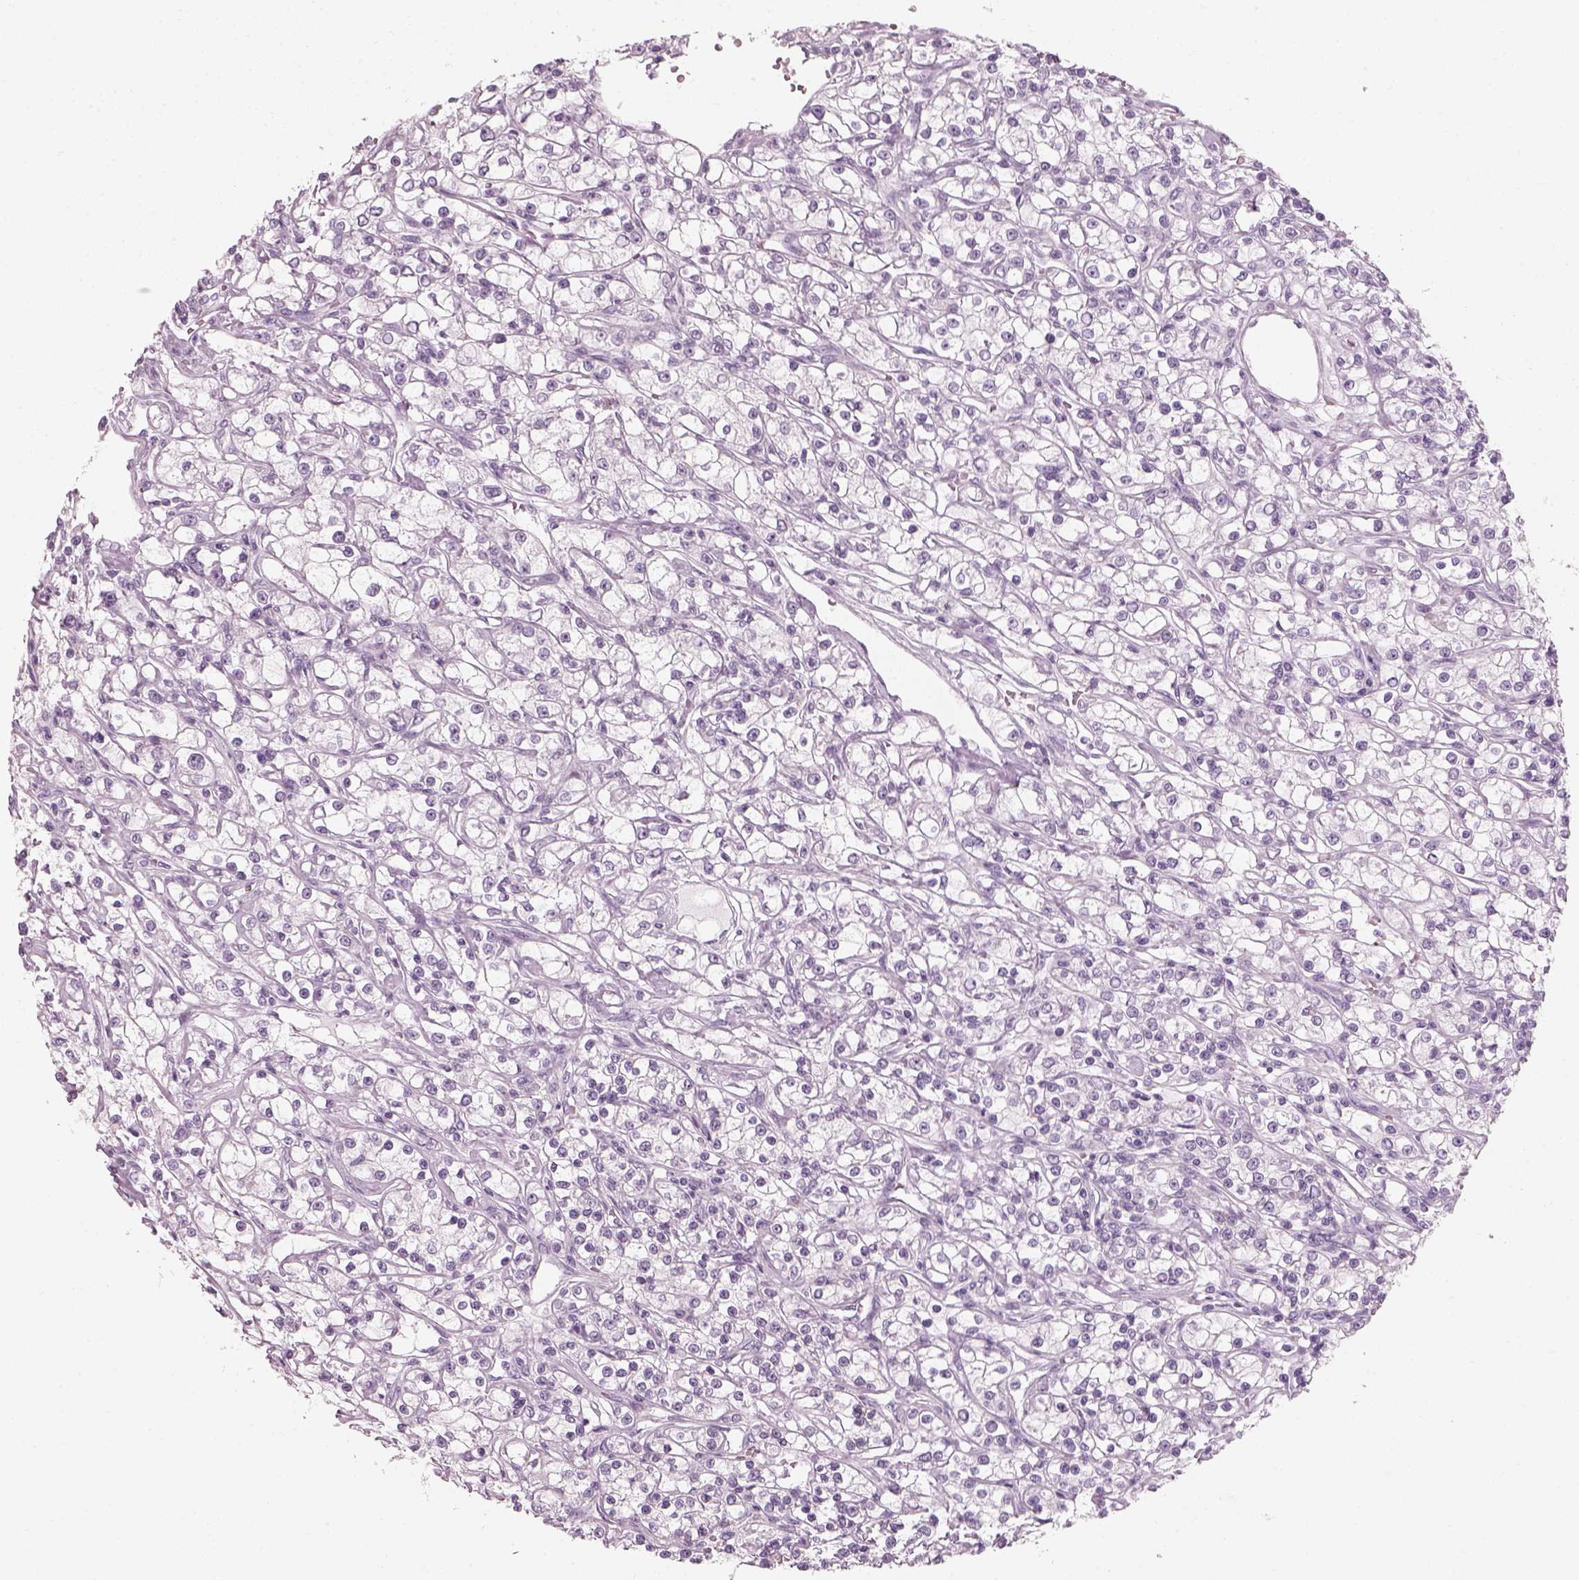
{"staining": {"intensity": "negative", "quantity": "none", "location": "none"}, "tissue": "renal cancer", "cell_type": "Tumor cells", "image_type": "cancer", "snomed": [{"axis": "morphology", "description": "Adenocarcinoma, NOS"}, {"axis": "topography", "description": "Kidney"}], "caption": "IHC micrograph of renal adenocarcinoma stained for a protein (brown), which demonstrates no staining in tumor cells.", "gene": "CRYAA", "patient": {"sex": "female", "age": 59}}